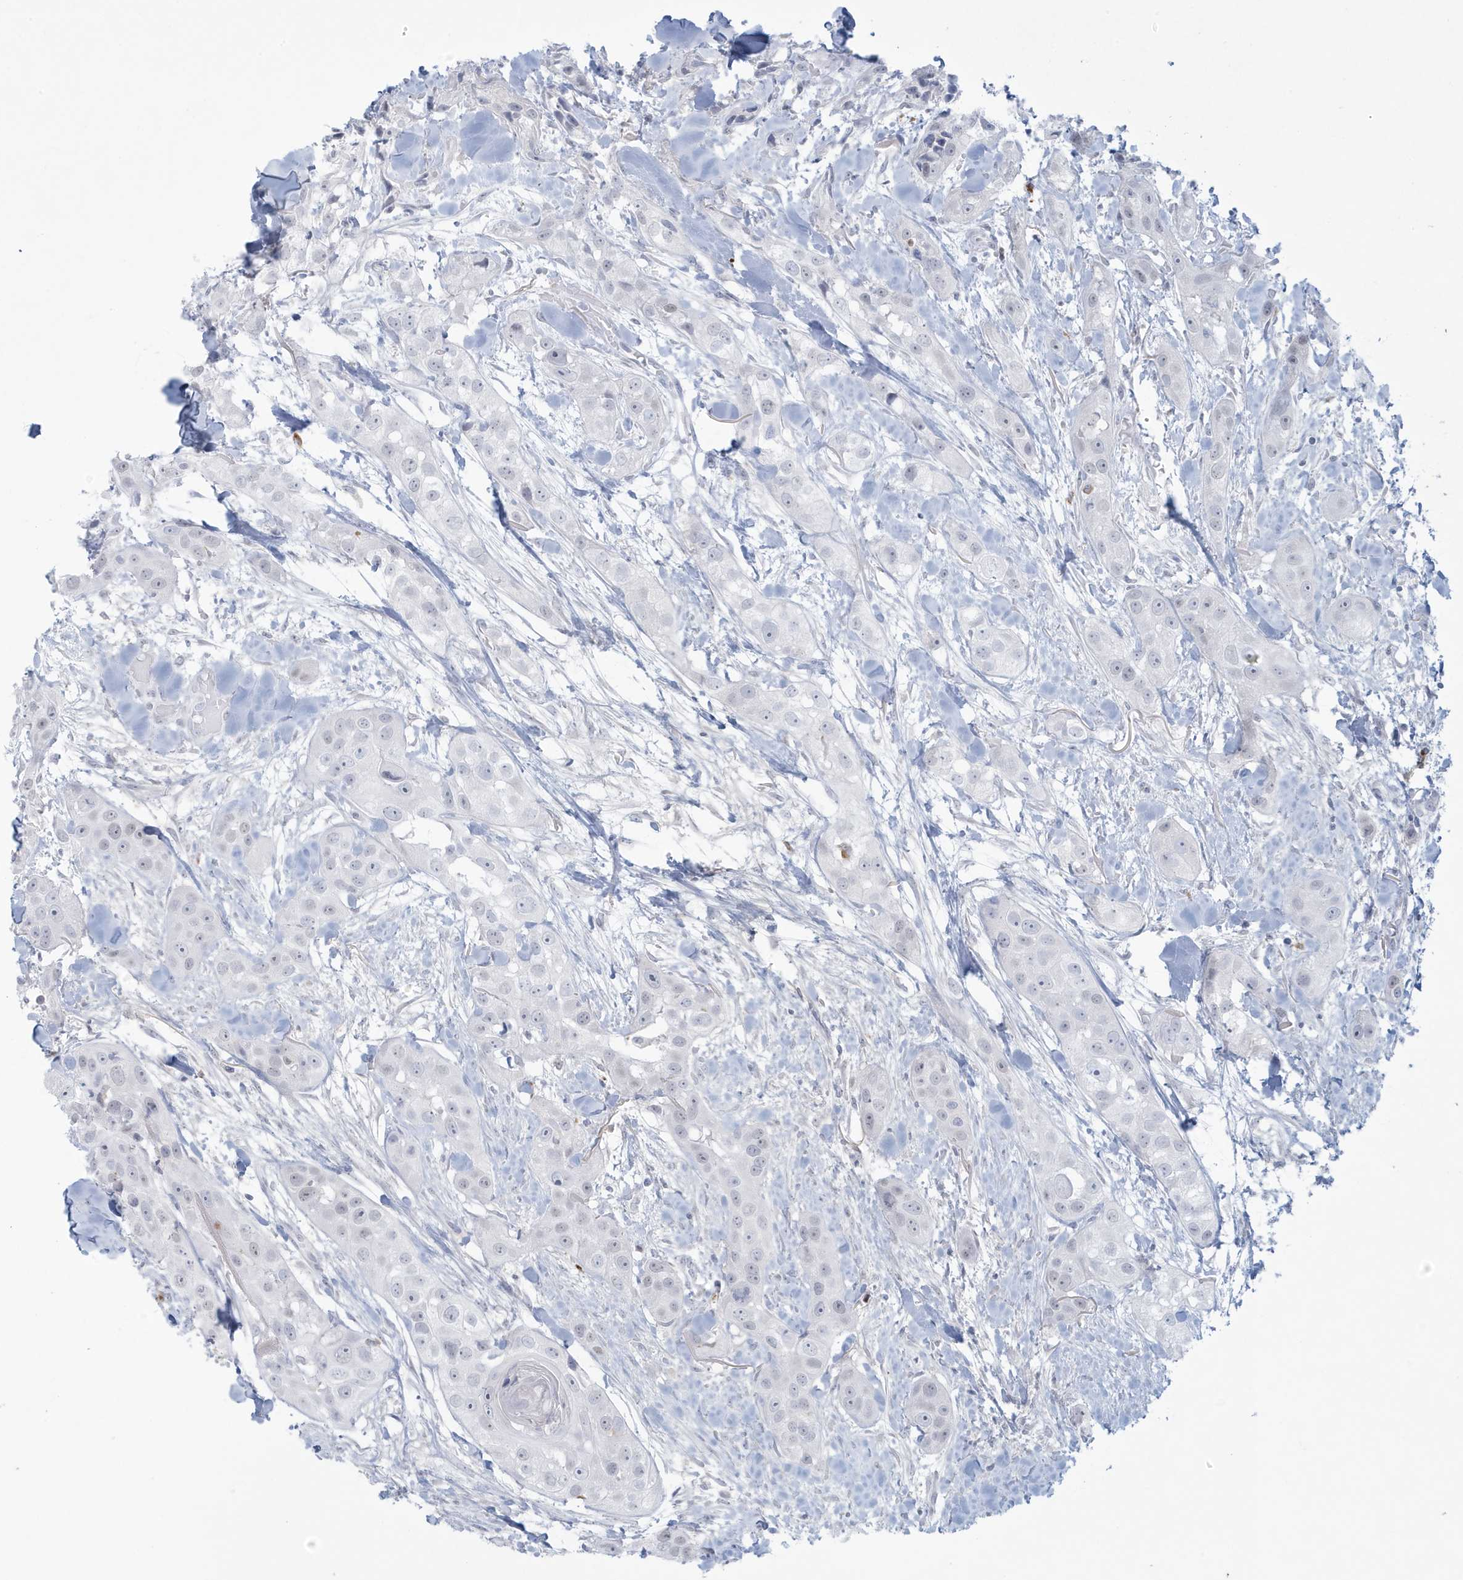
{"staining": {"intensity": "negative", "quantity": "none", "location": "none"}, "tissue": "head and neck cancer", "cell_type": "Tumor cells", "image_type": "cancer", "snomed": [{"axis": "morphology", "description": "Normal tissue, NOS"}, {"axis": "morphology", "description": "Squamous cell carcinoma, NOS"}, {"axis": "topography", "description": "Skeletal muscle"}, {"axis": "topography", "description": "Head-Neck"}], "caption": "There is no significant positivity in tumor cells of head and neck cancer. Brightfield microscopy of immunohistochemistry stained with DAB (3,3'-diaminobenzidine) (brown) and hematoxylin (blue), captured at high magnification.", "gene": "HERC6", "patient": {"sex": "male", "age": 51}}